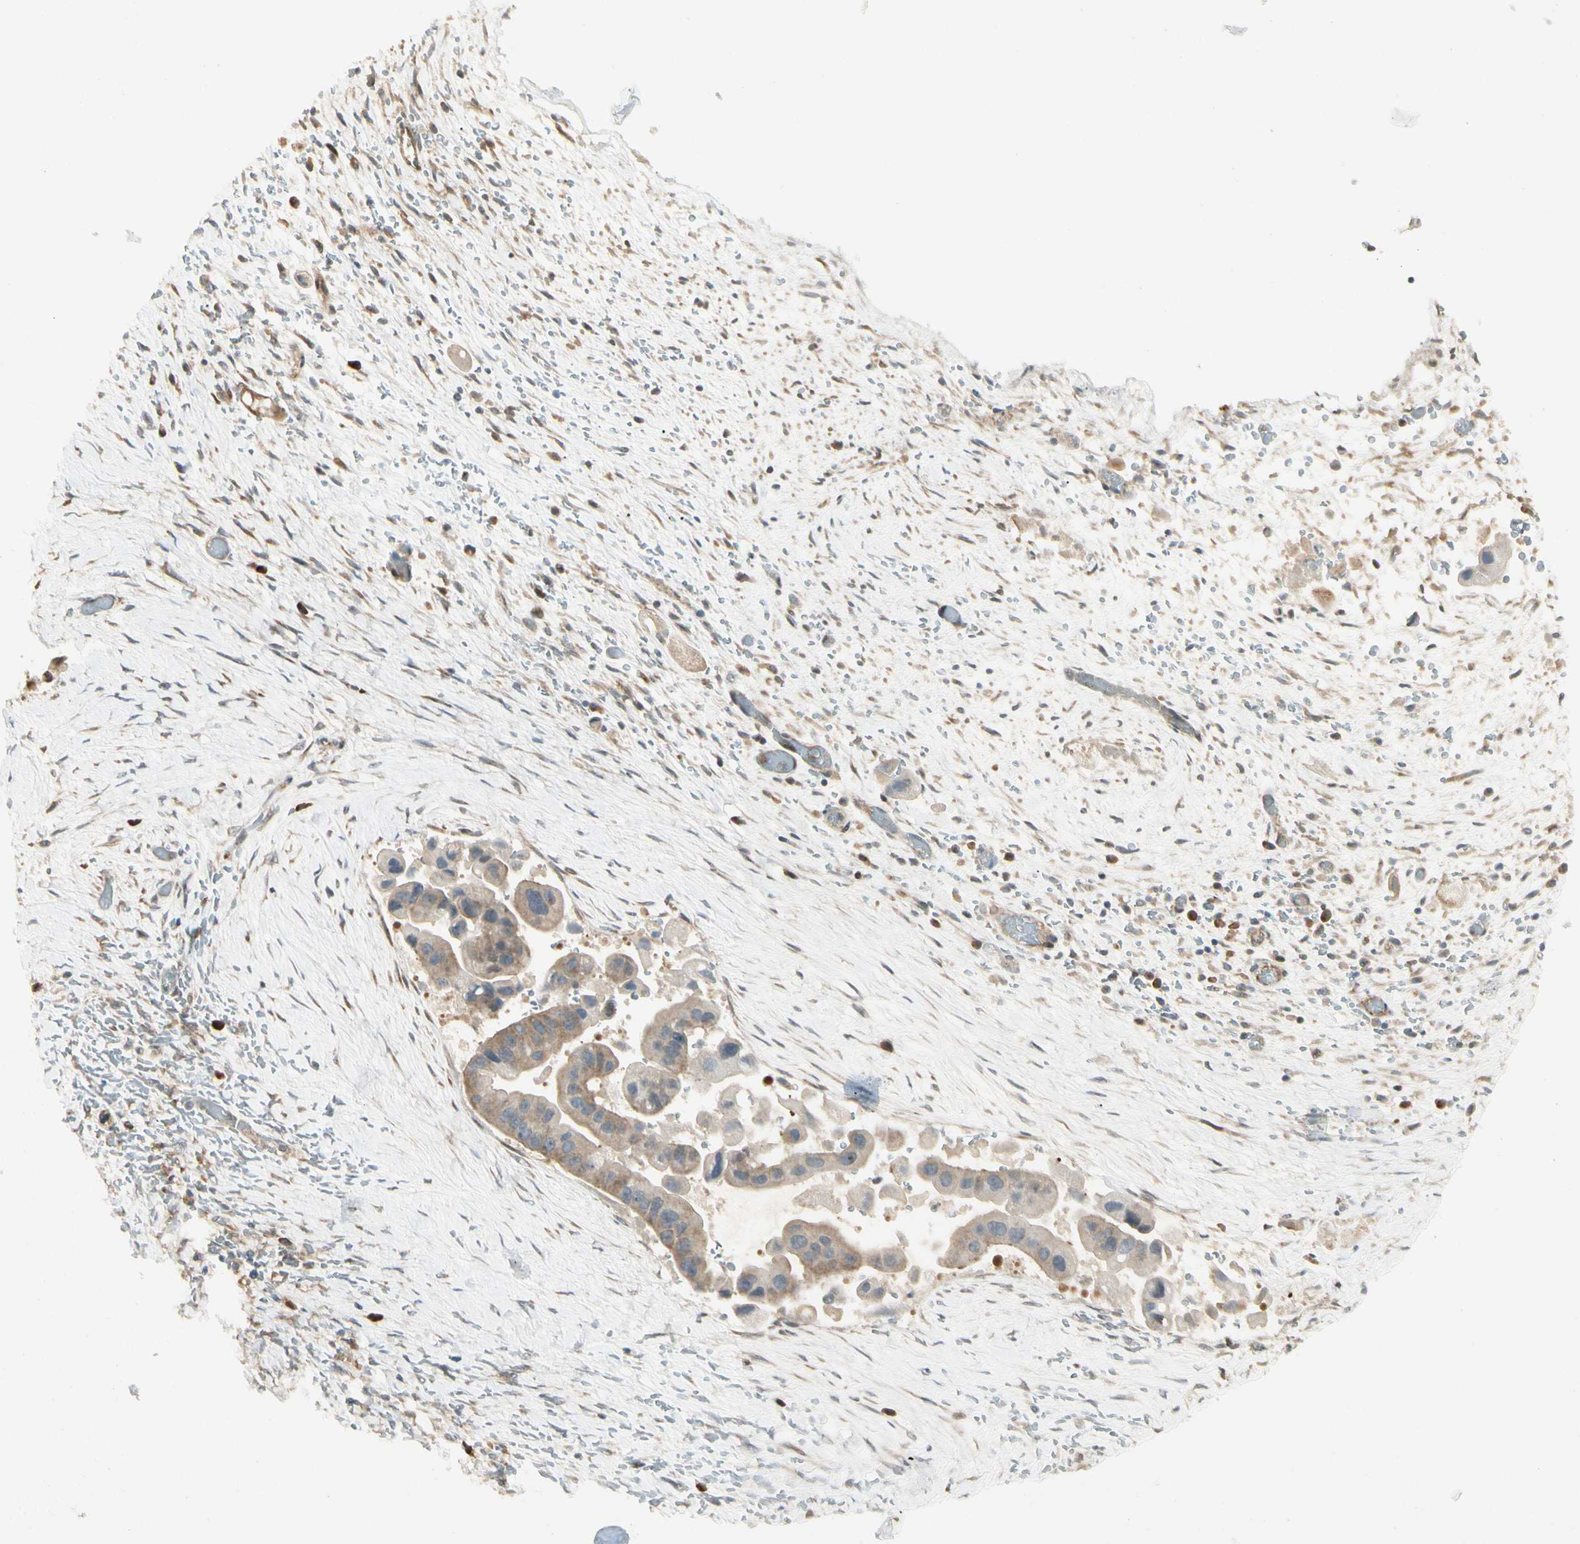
{"staining": {"intensity": "weak", "quantity": "25%-75%", "location": "cytoplasmic/membranous,nuclear"}, "tissue": "liver cancer", "cell_type": "Tumor cells", "image_type": "cancer", "snomed": [{"axis": "morphology", "description": "Normal tissue, NOS"}, {"axis": "morphology", "description": "Cholangiocarcinoma"}, {"axis": "topography", "description": "Liver"}, {"axis": "topography", "description": "Peripheral nerve tissue"}], "caption": "Liver cancer (cholangiocarcinoma) stained for a protein (brown) displays weak cytoplasmic/membranous and nuclear positive positivity in approximately 25%-75% of tumor cells.", "gene": "FNDC3B", "patient": {"sex": "male", "age": 50}}